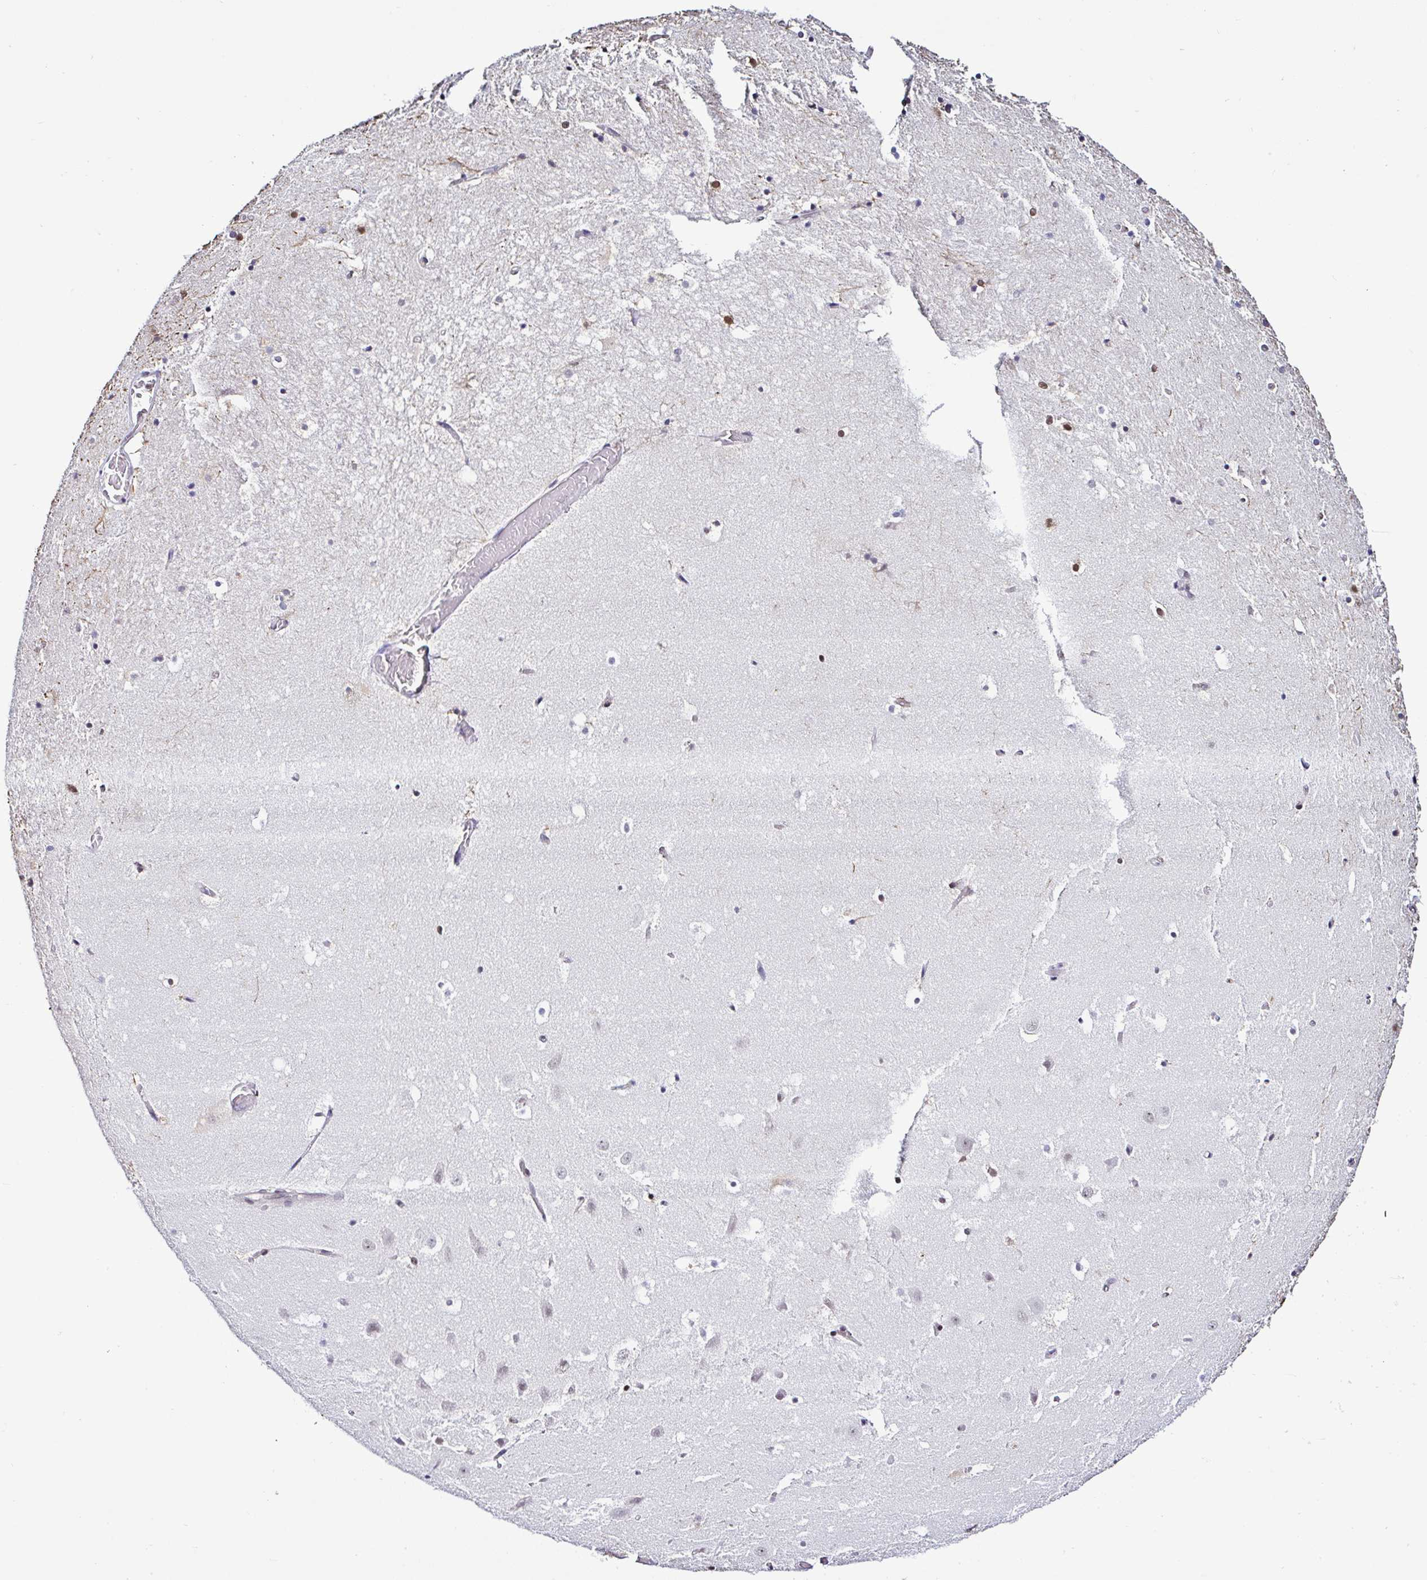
{"staining": {"intensity": "moderate", "quantity": "<25%", "location": "nuclear"}, "tissue": "hippocampus", "cell_type": "Glial cells", "image_type": "normal", "snomed": [{"axis": "morphology", "description": "Normal tissue, NOS"}, {"axis": "topography", "description": "Hippocampus"}], "caption": "Immunohistochemistry of normal human hippocampus demonstrates low levels of moderate nuclear positivity in about <25% of glial cells. Nuclei are stained in blue.", "gene": "DR1", "patient": {"sex": "female", "age": 52}}